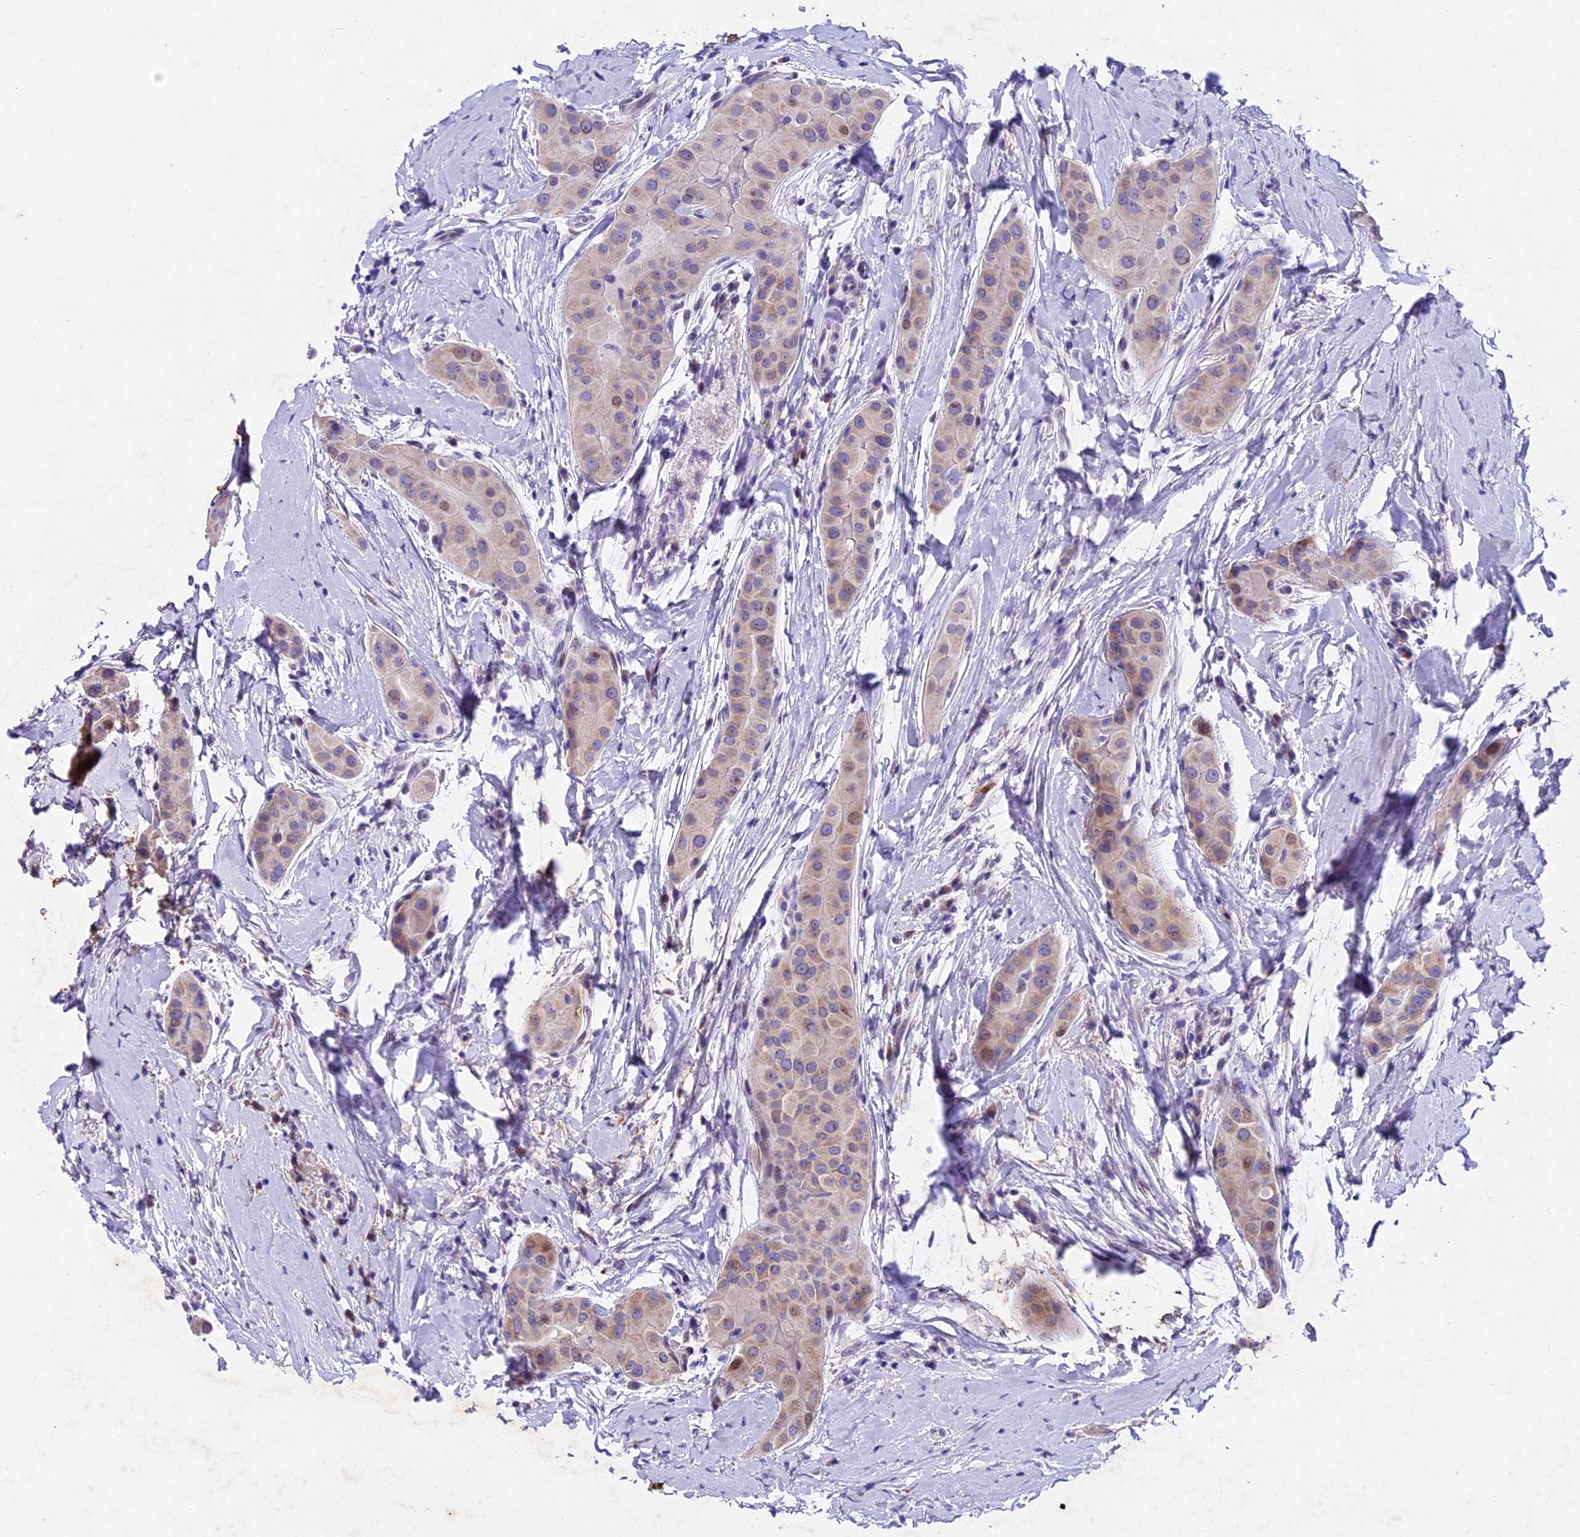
{"staining": {"intensity": "weak", "quantity": "<25%", "location": "nuclear"}, "tissue": "thyroid cancer", "cell_type": "Tumor cells", "image_type": "cancer", "snomed": [{"axis": "morphology", "description": "Papillary adenocarcinoma, NOS"}, {"axis": "topography", "description": "Thyroid gland"}], "caption": "Thyroid cancer (papillary adenocarcinoma) was stained to show a protein in brown. There is no significant positivity in tumor cells.", "gene": "IFT140", "patient": {"sex": "male", "age": 33}}